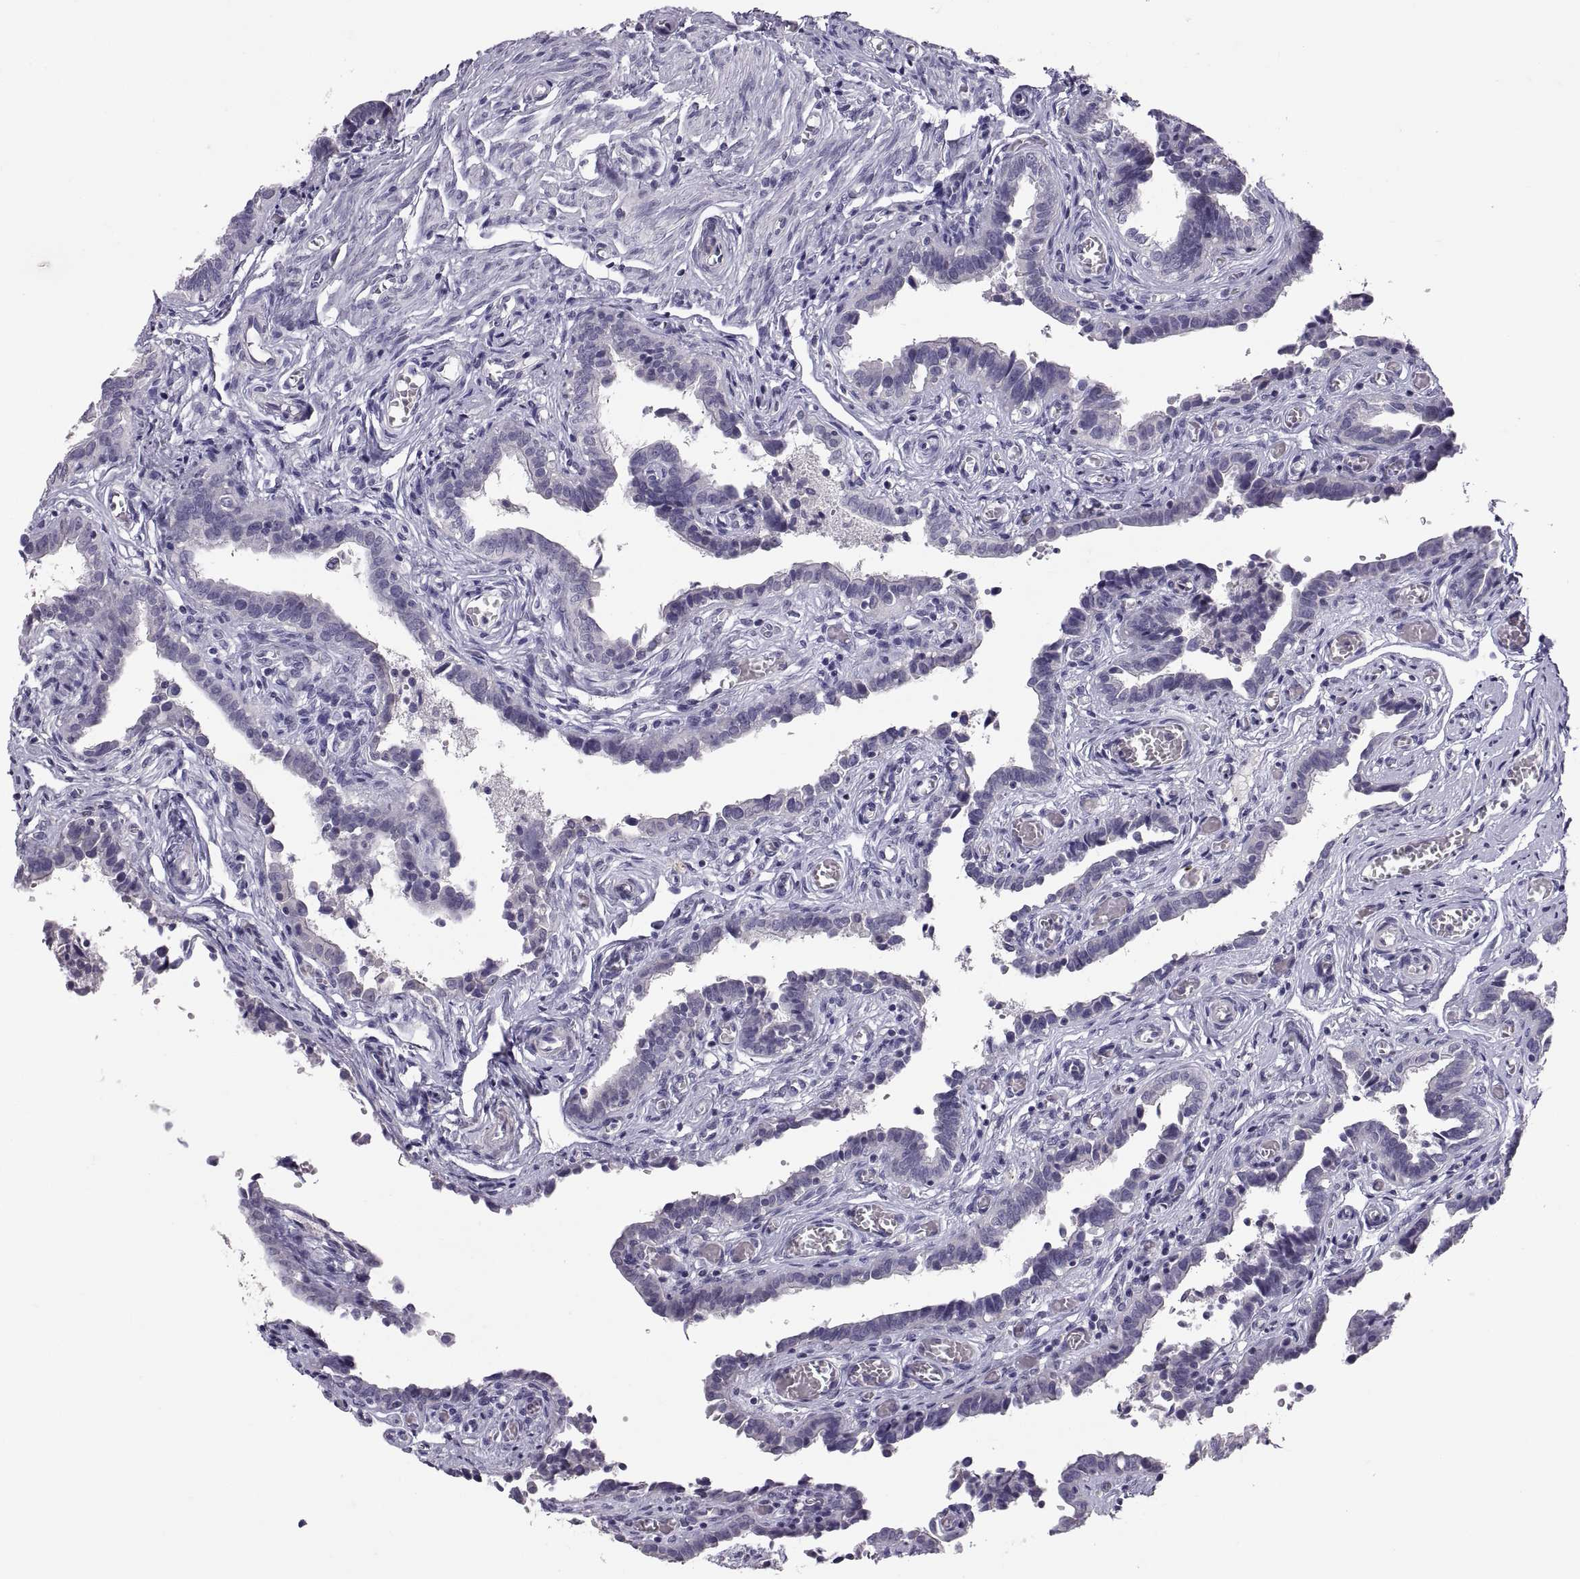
{"staining": {"intensity": "negative", "quantity": "none", "location": "none"}, "tissue": "fallopian tube", "cell_type": "Glandular cells", "image_type": "normal", "snomed": [{"axis": "morphology", "description": "Normal tissue, NOS"}, {"axis": "morphology", "description": "Carcinoma, endometroid"}, {"axis": "topography", "description": "Fallopian tube"}, {"axis": "topography", "description": "Ovary"}], "caption": "Immunohistochemical staining of benign fallopian tube reveals no significant positivity in glandular cells.", "gene": "PTN", "patient": {"sex": "female", "age": 42}}